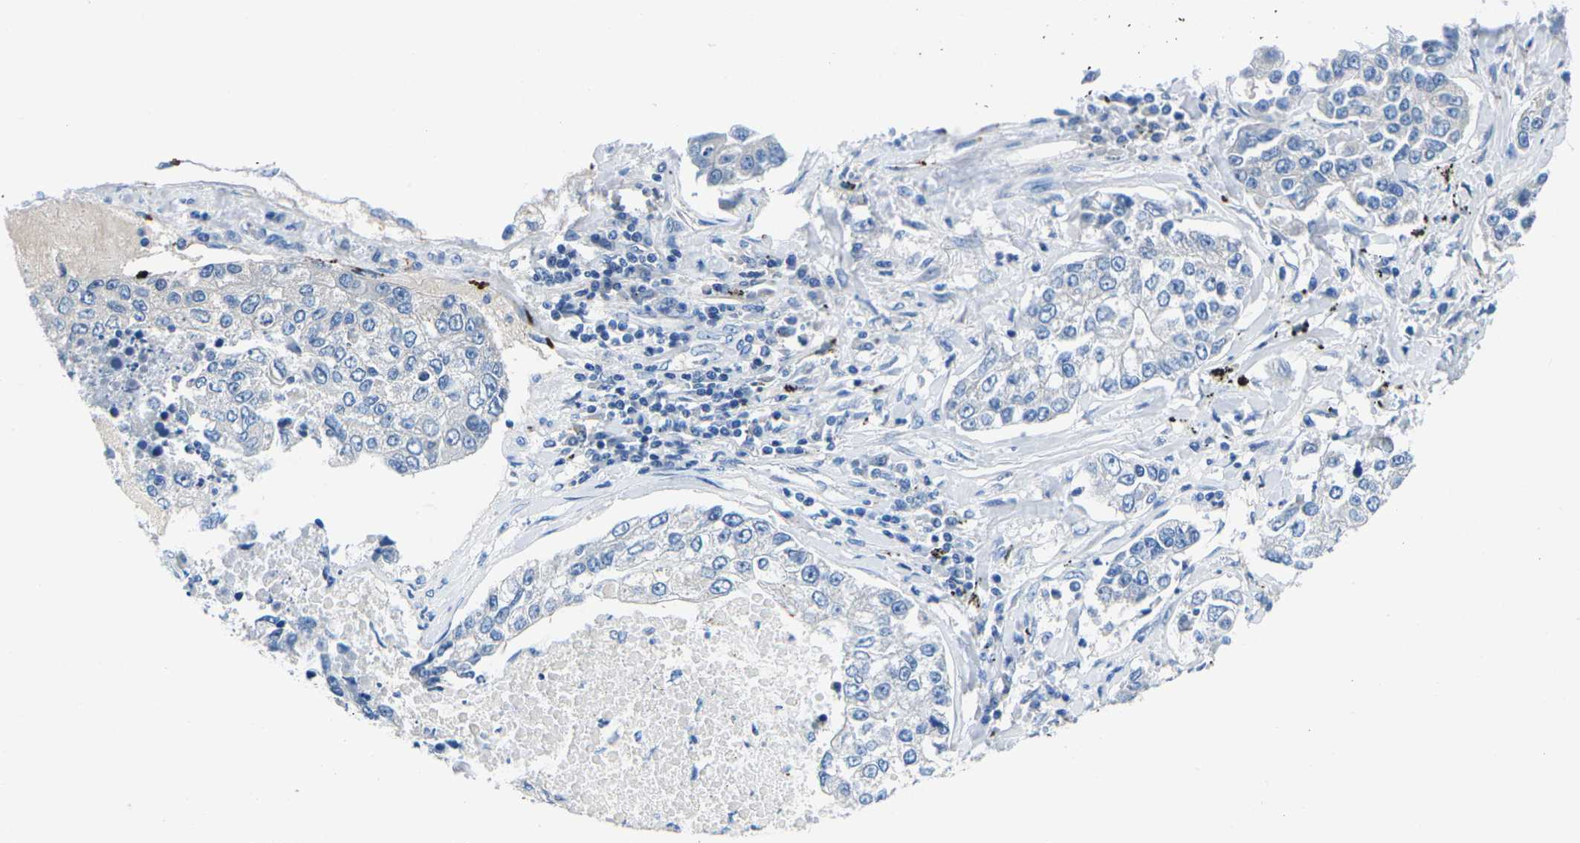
{"staining": {"intensity": "negative", "quantity": "none", "location": "none"}, "tissue": "lung cancer", "cell_type": "Tumor cells", "image_type": "cancer", "snomed": [{"axis": "morphology", "description": "Adenocarcinoma, NOS"}, {"axis": "topography", "description": "Lung"}], "caption": "Protein analysis of adenocarcinoma (lung) reveals no significant expression in tumor cells.", "gene": "TM6SF1", "patient": {"sex": "male", "age": 49}}